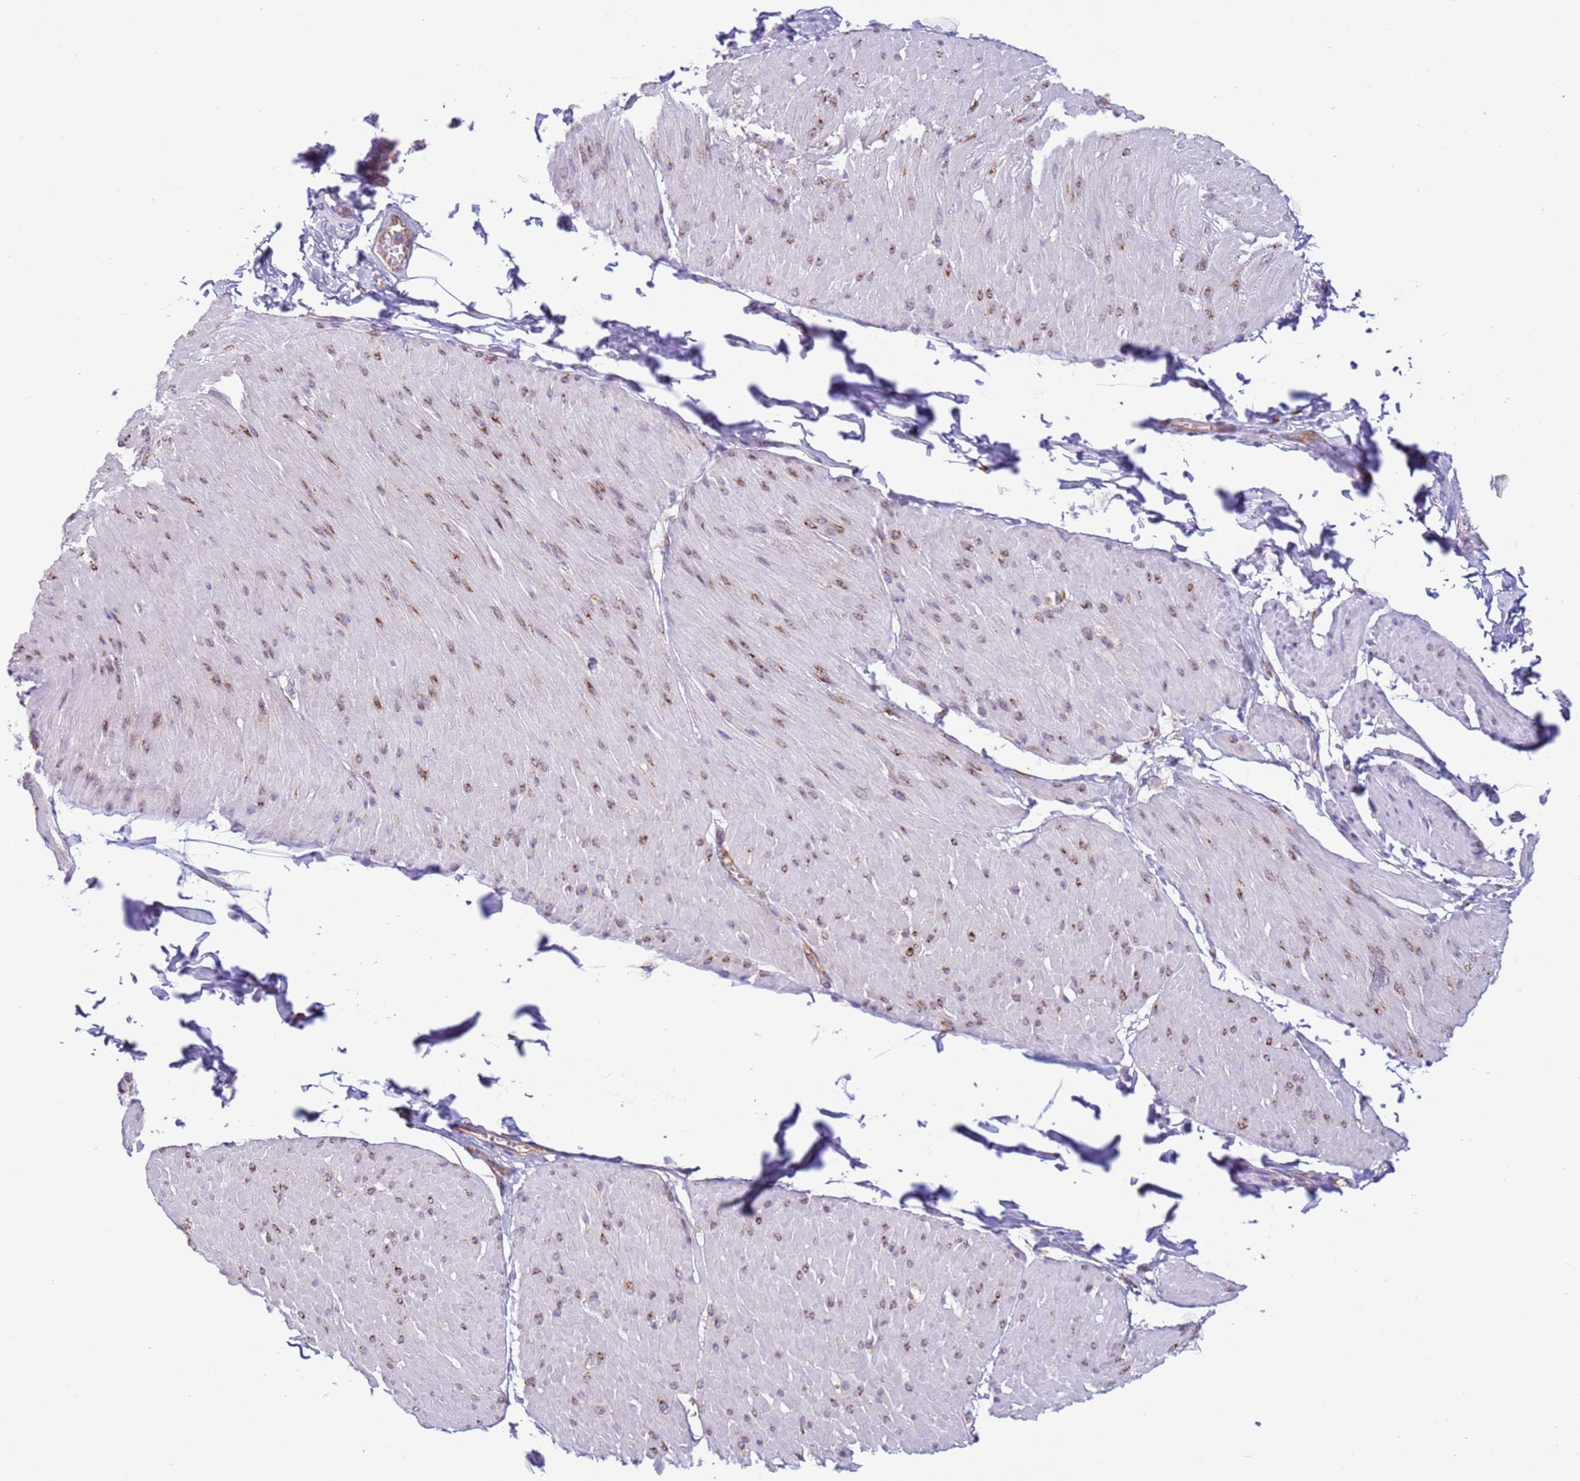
{"staining": {"intensity": "moderate", "quantity": "25%-75%", "location": "cytoplasmic/membranous"}, "tissue": "smooth muscle", "cell_type": "Smooth muscle cells", "image_type": "normal", "snomed": [{"axis": "morphology", "description": "Urothelial carcinoma, High grade"}, {"axis": "topography", "description": "Urinary bladder"}], "caption": "A brown stain labels moderate cytoplasmic/membranous staining of a protein in smooth muscle cells of benign smooth muscle. The staining was performed using DAB (3,3'-diaminobenzidine) to visualize the protein expression in brown, while the nuclei were stained in blue with hematoxylin (Magnification: 20x).", "gene": "VARS1", "patient": {"sex": "male", "age": 46}}